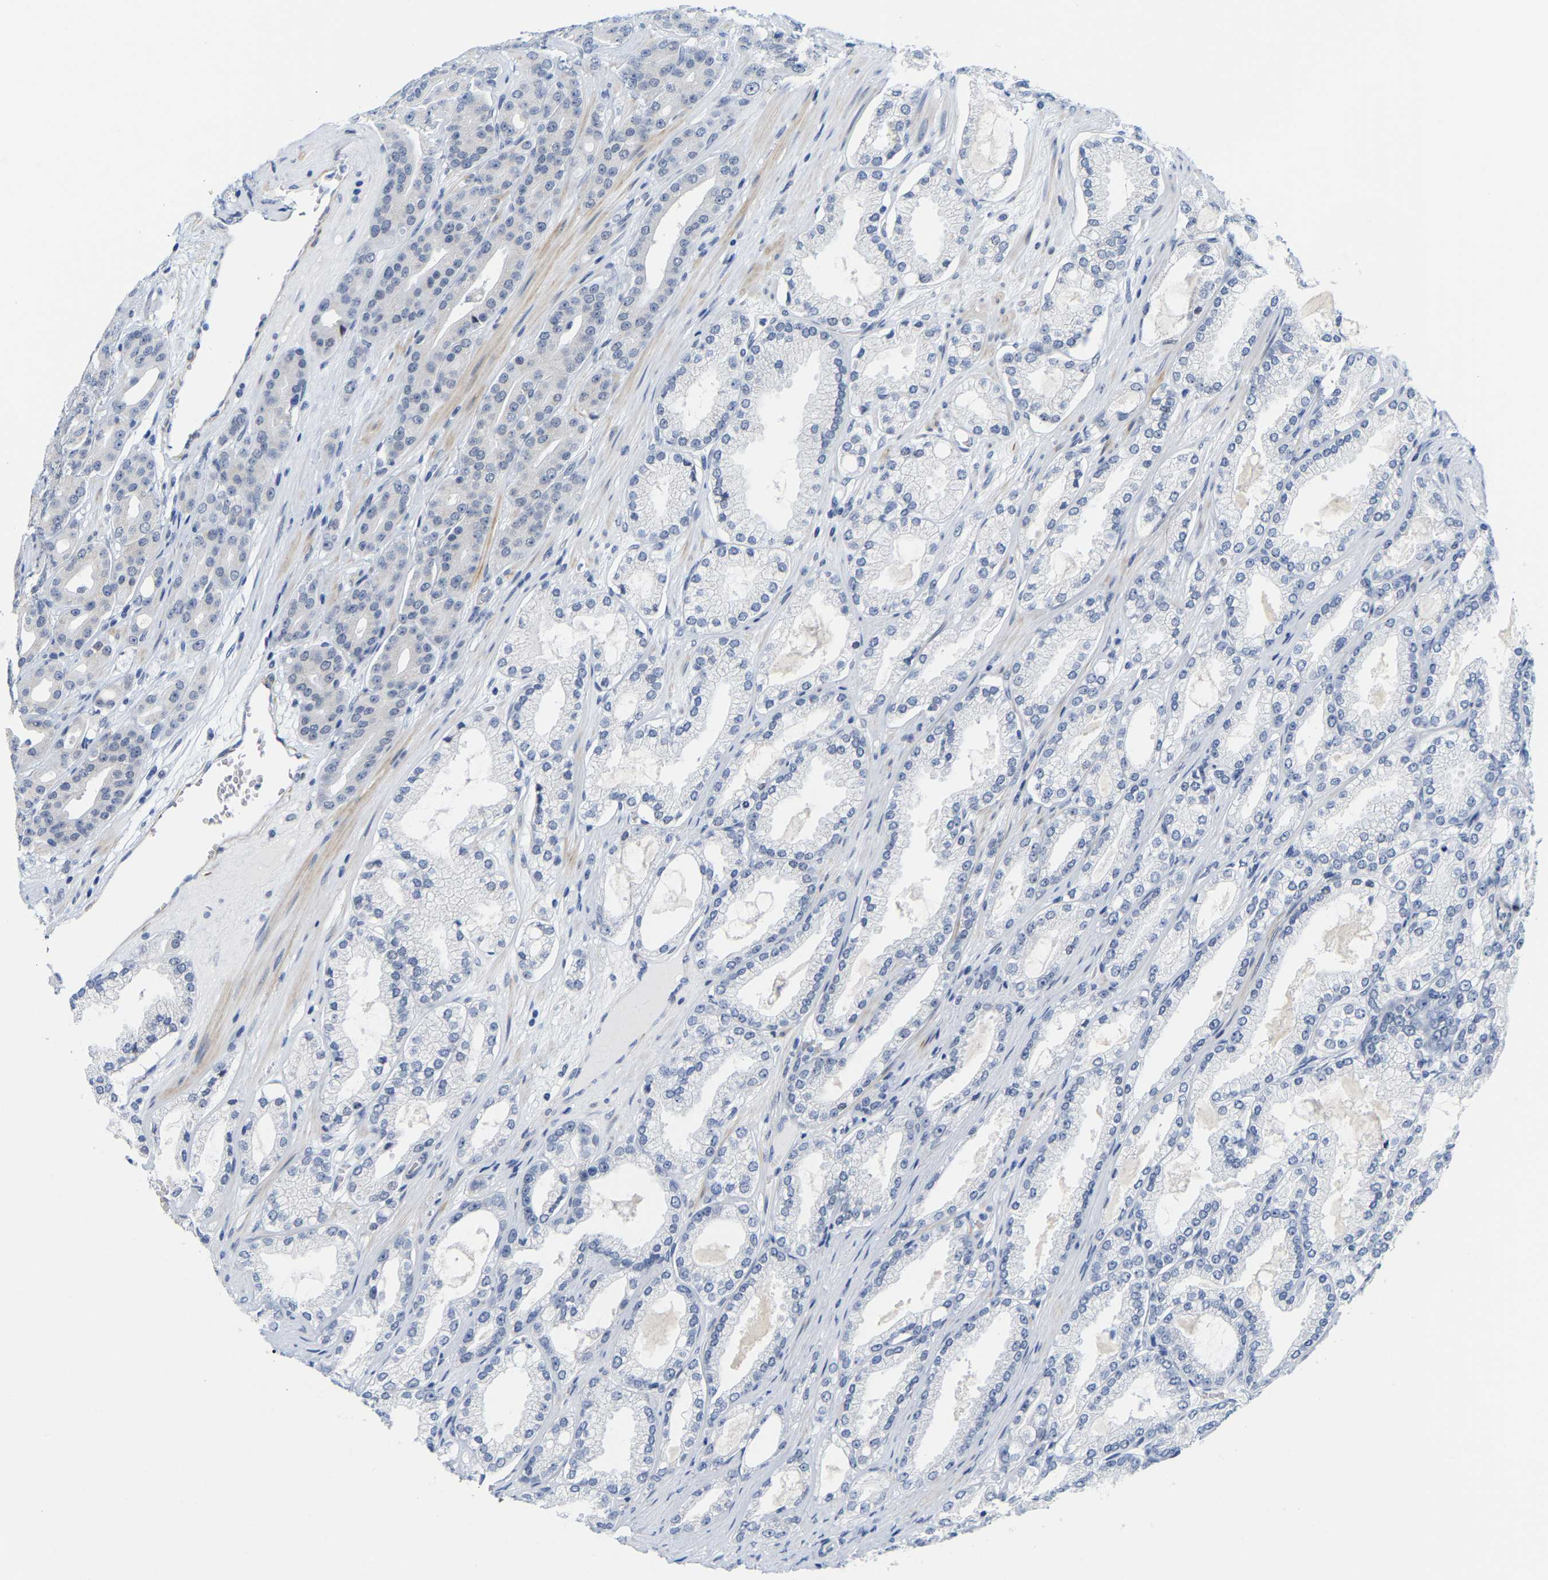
{"staining": {"intensity": "negative", "quantity": "none", "location": "none"}, "tissue": "prostate cancer", "cell_type": "Tumor cells", "image_type": "cancer", "snomed": [{"axis": "morphology", "description": "Adenocarcinoma, High grade"}, {"axis": "topography", "description": "Prostate"}], "caption": "An immunohistochemistry photomicrograph of prostate cancer (adenocarcinoma (high-grade)) is shown. There is no staining in tumor cells of prostate cancer (adenocarcinoma (high-grade)).", "gene": "FAM180A", "patient": {"sex": "male", "age": 71}}